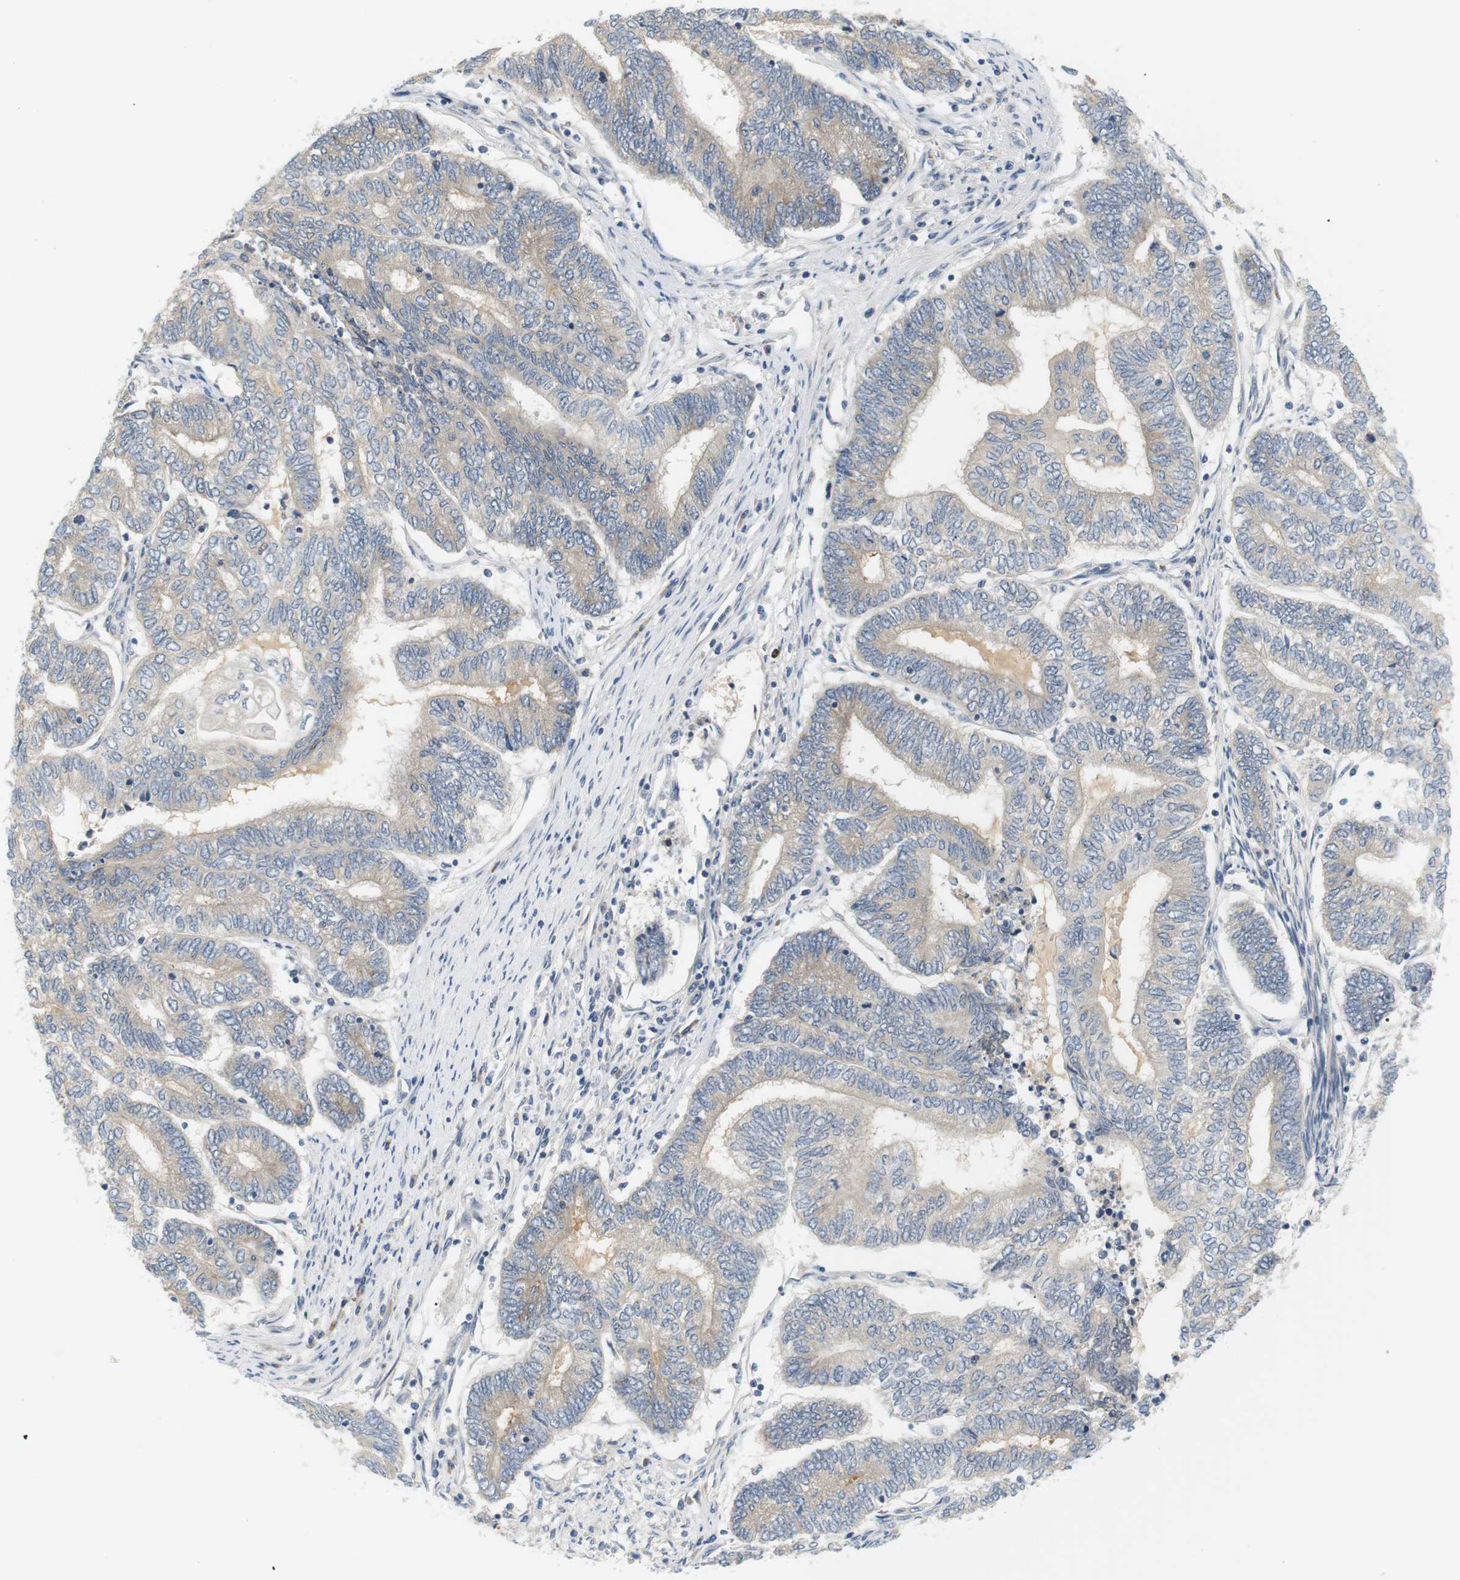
{"staining": {"intensity": "weak", "quantity": "<25%", "location": "cytoplasmic/membranous"}, "tissue": "endometrial cancer", "cell_type": "Tumor cells", "image_type": "cancer", "snomed": [{"axis": "morphology", "description": "Adenocarcinoma, NOS"}, {"axis": "topography", "description": "Uterus"}, {"axis": "topography", "description": "Endometrium"}], "caption": "Immunohistochemistry (IHC) micrograph of neoplastic tissue: endometrial adenocarcinoma stained with DAB (3,3'-diaminobenzidine) shows no significant protein staining in tumor cells.", "gene": "EVA1C", "patient": {"sex": "female", "age": 70}}